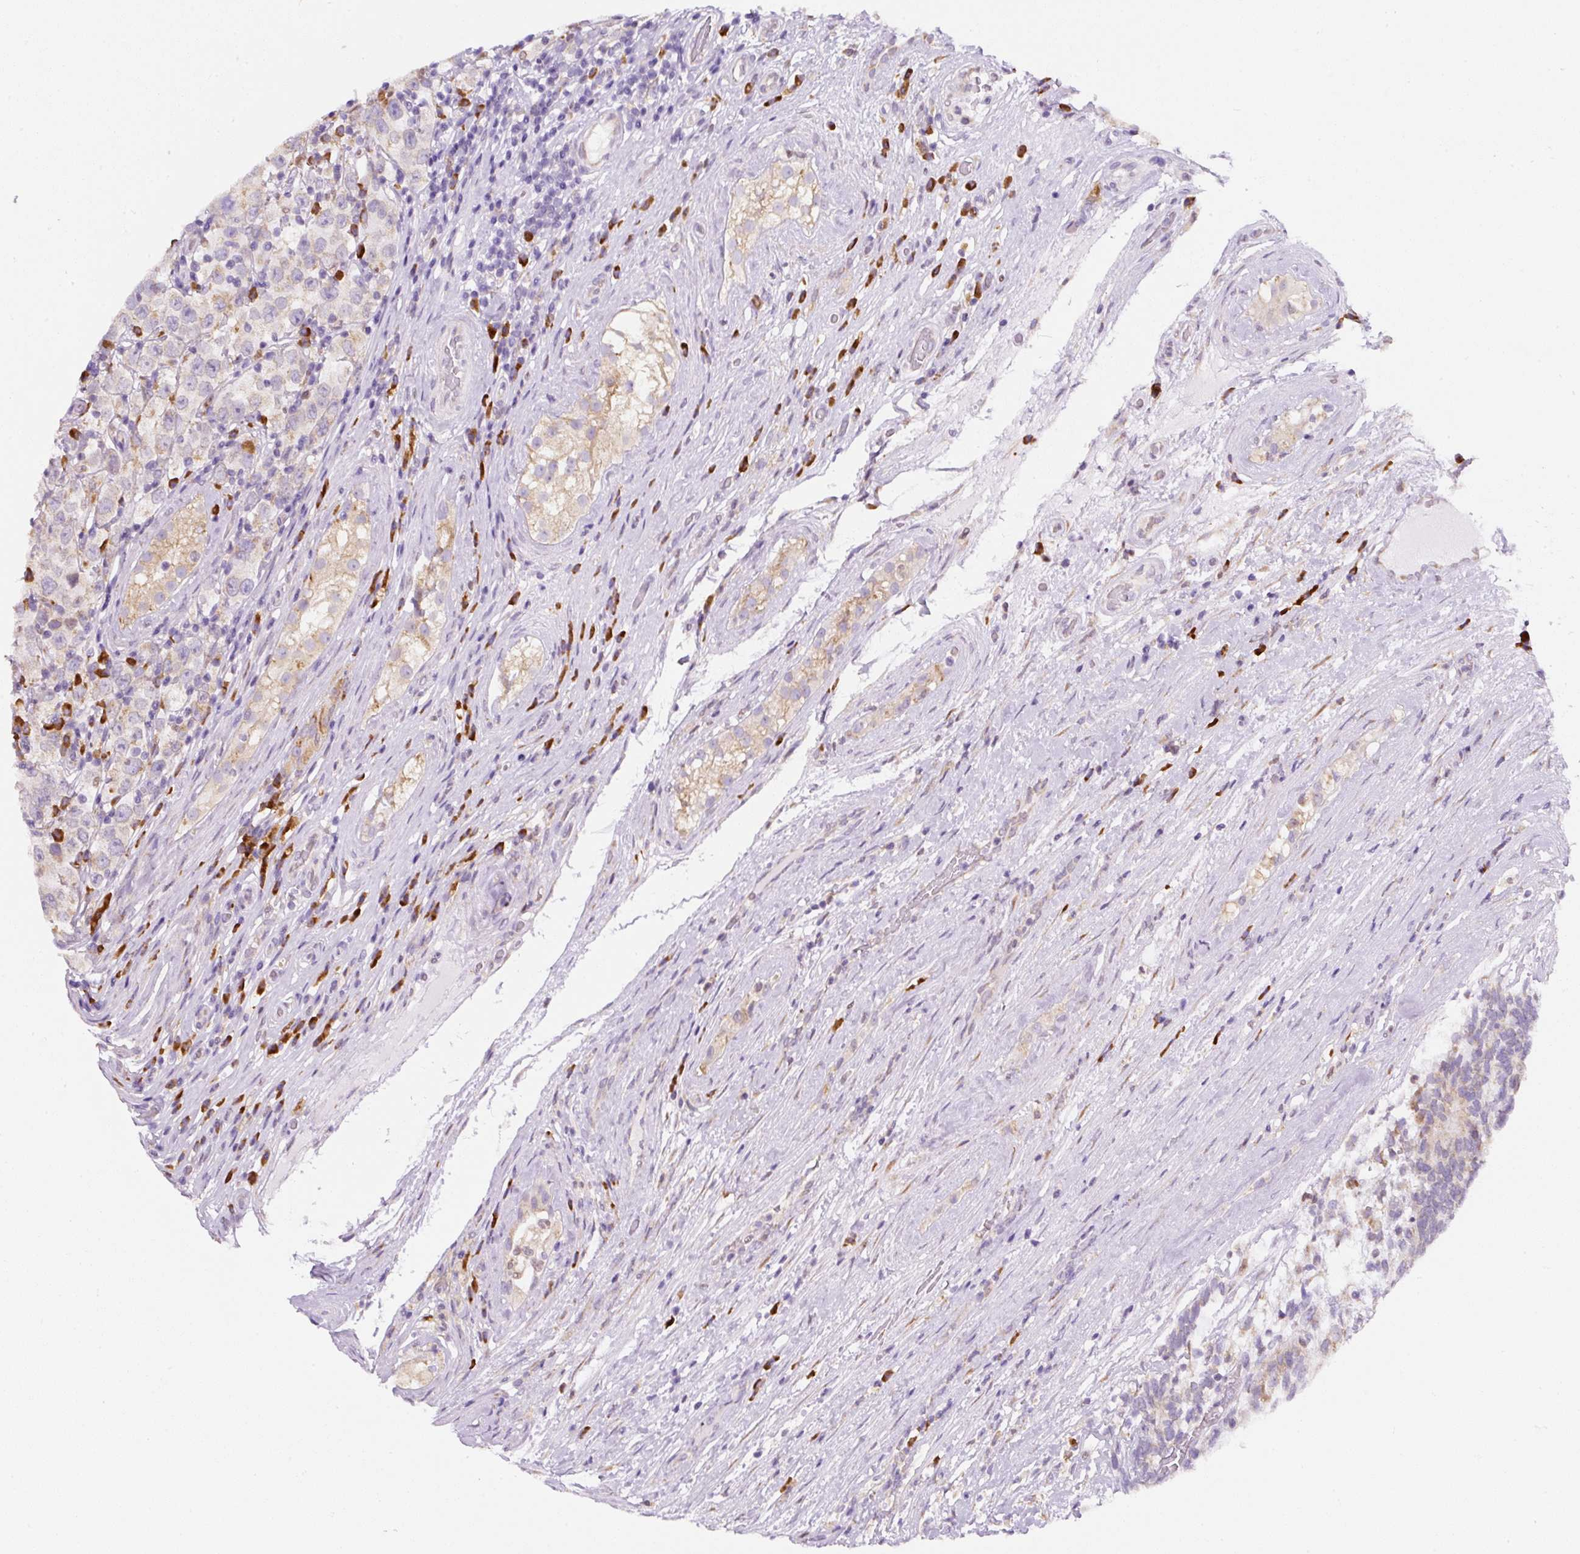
{"staining": {"intensity": "negative", "quantity": "none", "location": "none"}, "tissue": "testis cancer", "cell_type": "Tumor cells", "image_type": "cancer", "snomed": [{"axis": "morphology", "description": "Seminoma, NOS"}, {"axis": "morphology", "description": "Carcinoma, Embryonal, NOS"}, {"axis": "topography", "description": "Testis"}], "caption": "Immunohistochemistry (IHC) micrograph of testis seminoma stained for a protein (brown), which exhibits no staining in tumor cells.", "gene": "DDOST", "patient": {"sex": "male", "age": 41}}